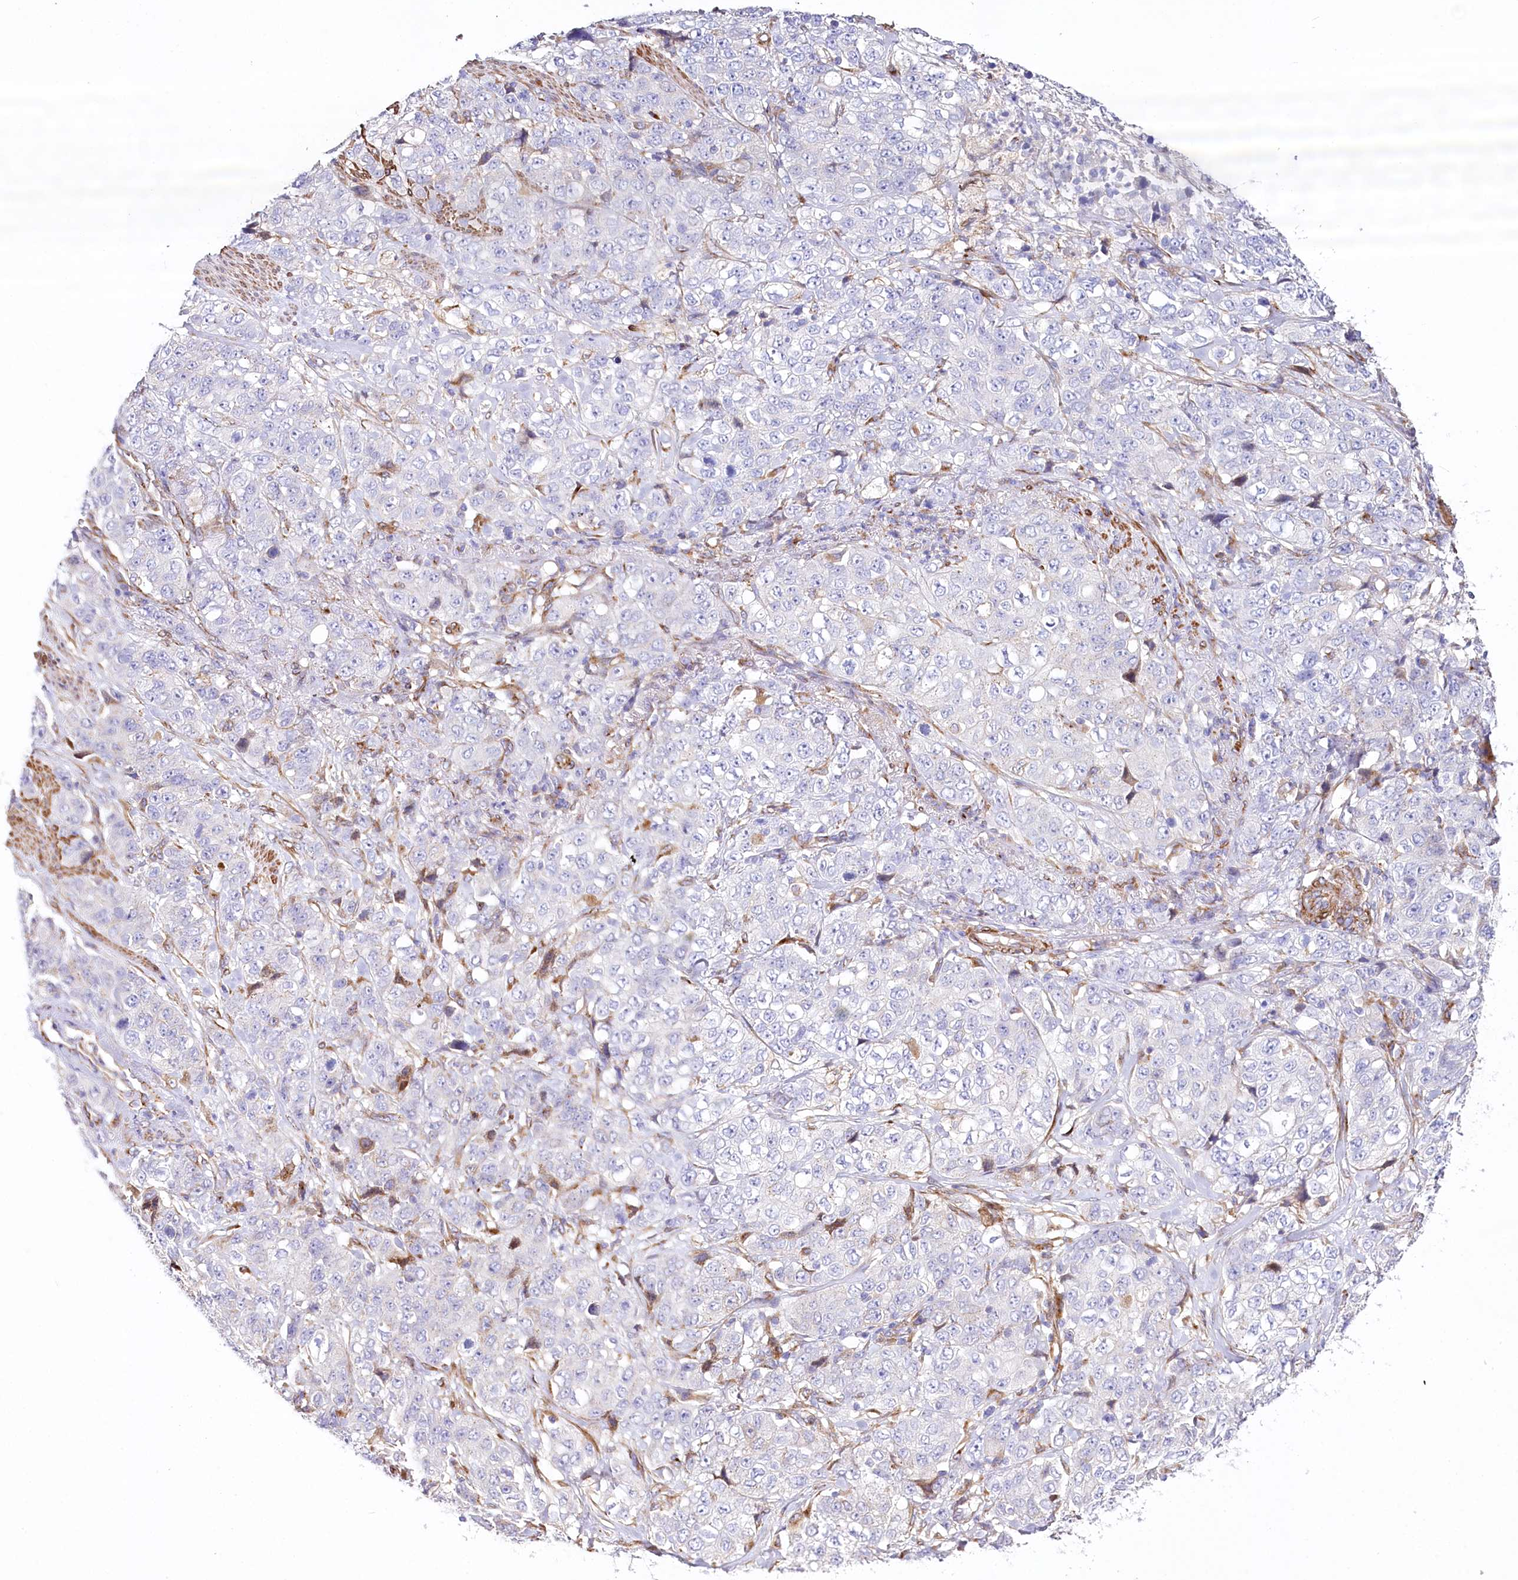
{"staining": {"intensity": "negative", "quantity": "none", "location": "none"}, "tissue": "stomach cancer", "cell_type": "Tumor cells", "image_type": "cancer", "snomed": [{"axis": "morphology", "description": "Adenocarcinoma, NOS"}, {"axis": "topography", "description": "Stomach"}], "caption": "A histopathology image of human stomach adenocarcinoma is negative for staining in tumor cells.", "gene": "ABRAXAS2", "patient": {"sex": "male", "age": 48}}